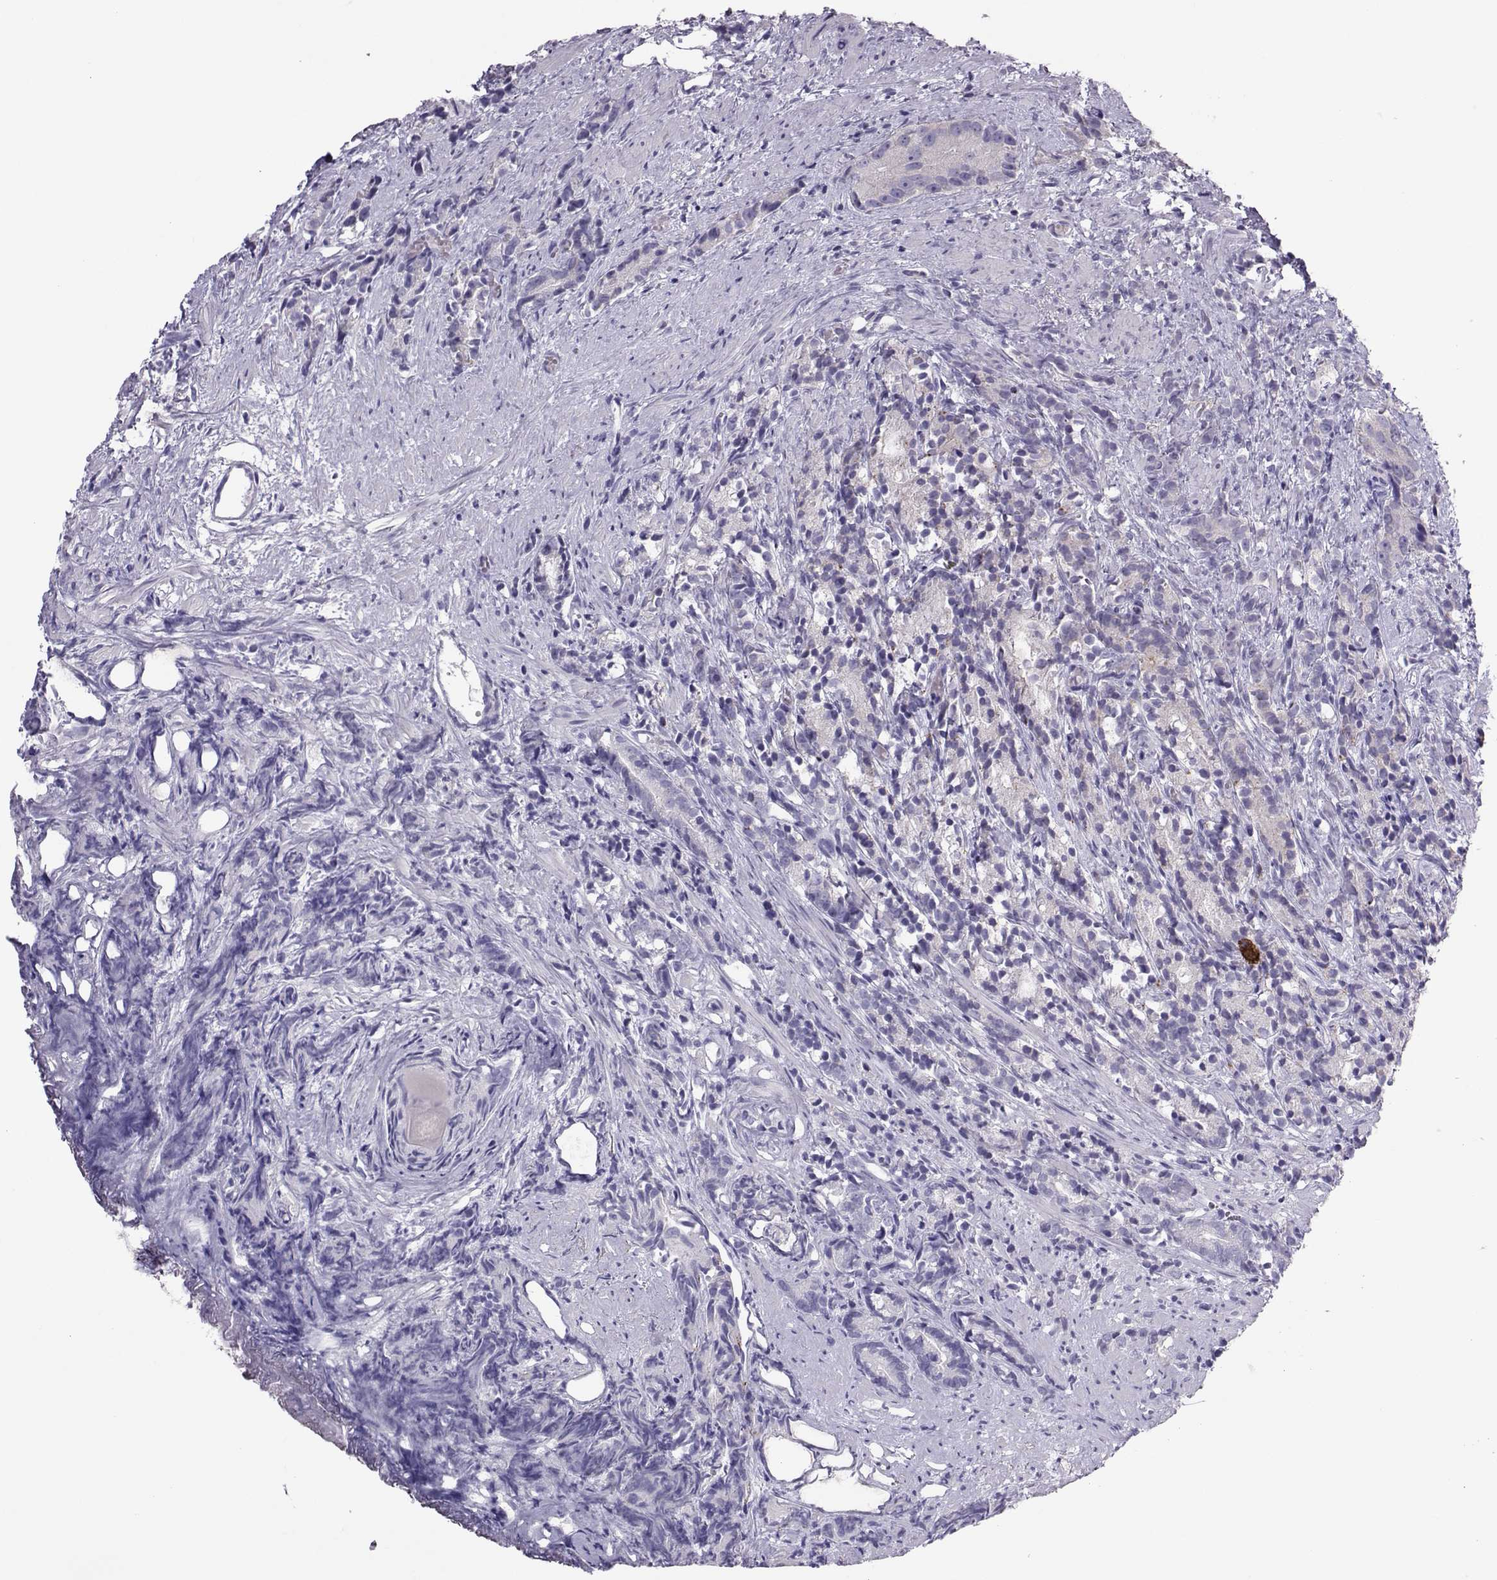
{"staining": {"intensity": "negative", "quantity": "none", "location": "none"}, "tissue": "prostate cancer", "cell_type": "Tumor cells", "image_type": "cancer", "snomed": [{"axis": "morphology", "description": "Adenocarcinoma, High grade"}, {"axis": "topography", "description": "Prostate"}], "caption": "There is no significant positivity in tumor cells of prostate cancer (adenocarcinoma (high-grade)).", "gene": "TRPM7", "patient": {"sex": "male", "age": 90}}